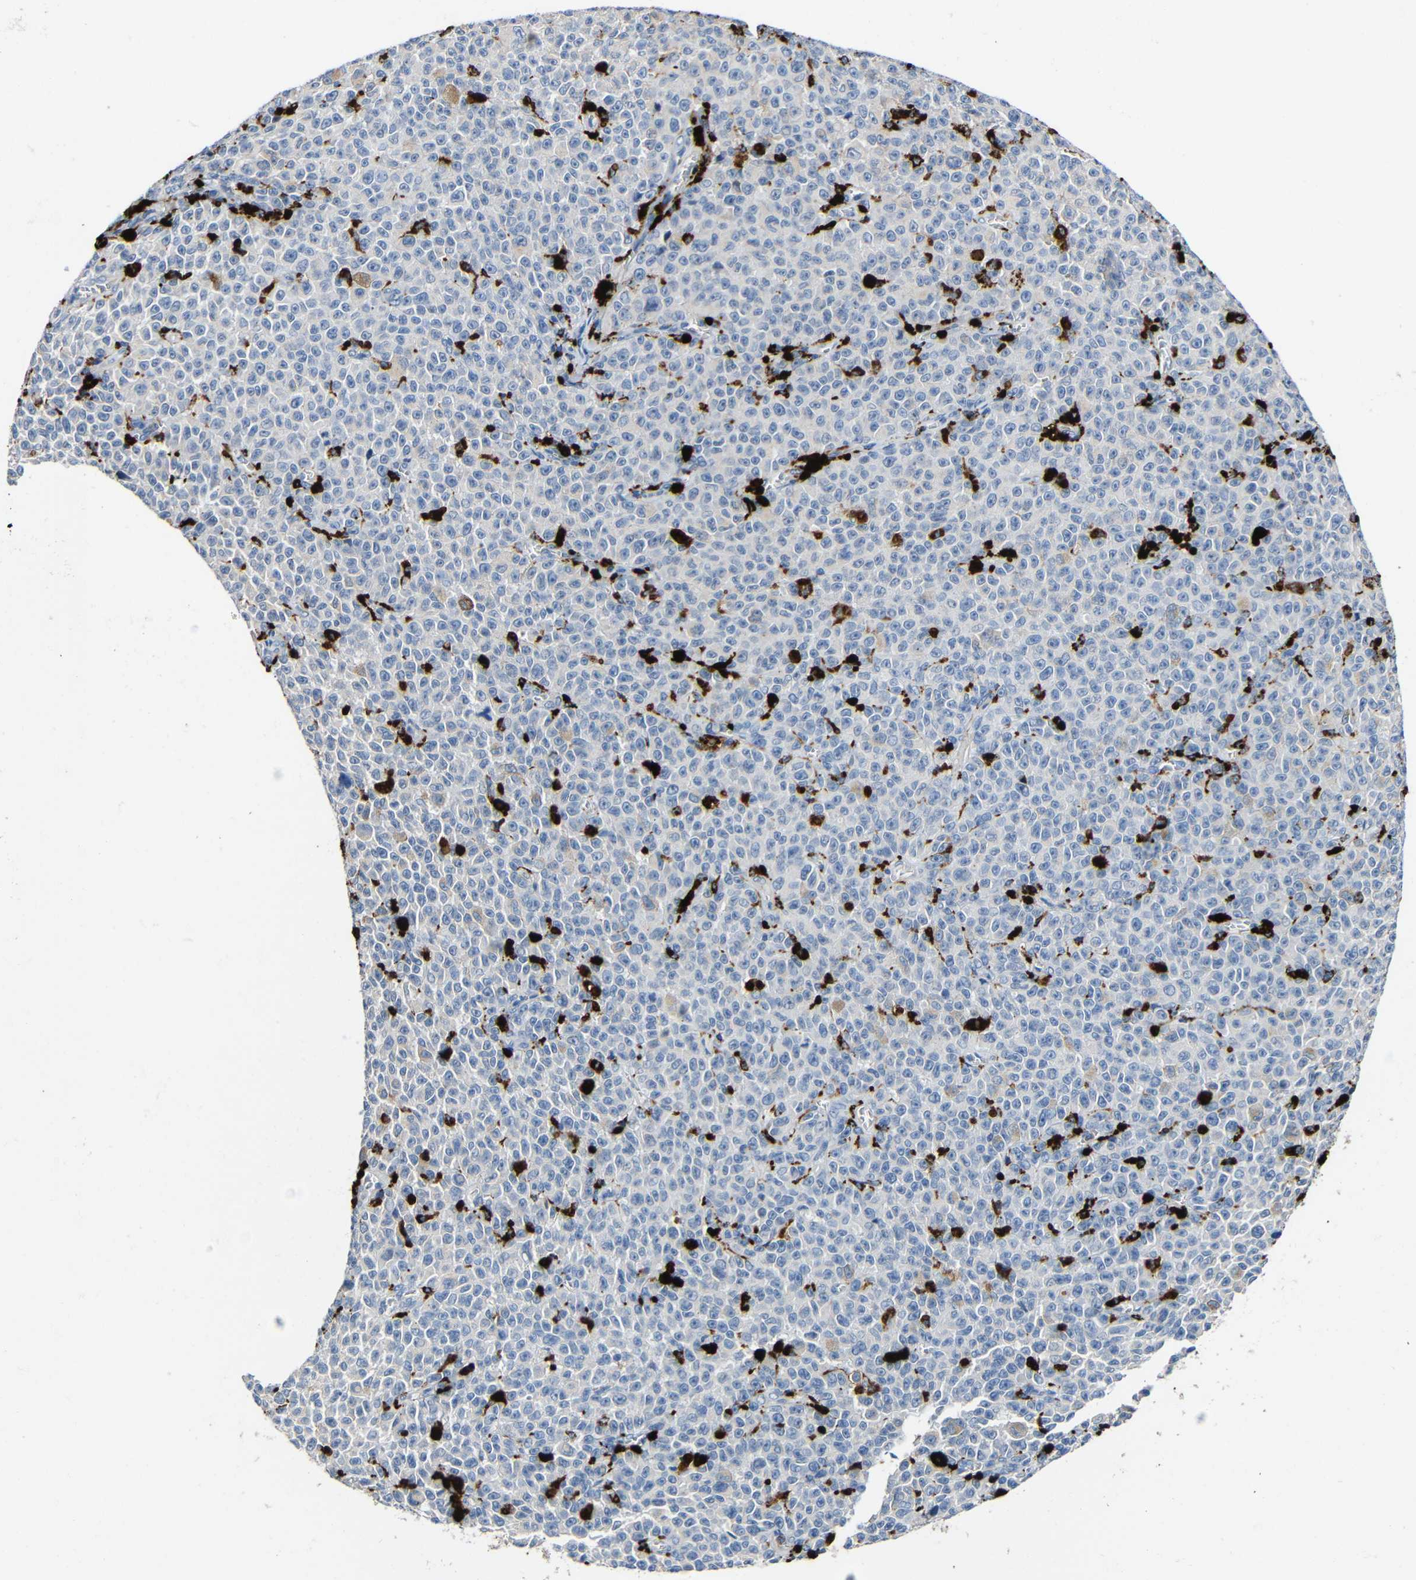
{"staining": {"intensity": "negative", "quantity": "none", "location": "none"}, "tissue": "melanoma", "cell_type": "Tumor cells", "image_type": "cancer", "snomed": [{"axis": "morphology", "description": "Malignant melanoma, NOS"}, {"axis": "topography", "description": "Skin"}], "caption": "There is no significant expression in tumor cells of malignant melanoma.", "gene": "HLA-DMA", "patient": {"sex": "female", "age": 82}}